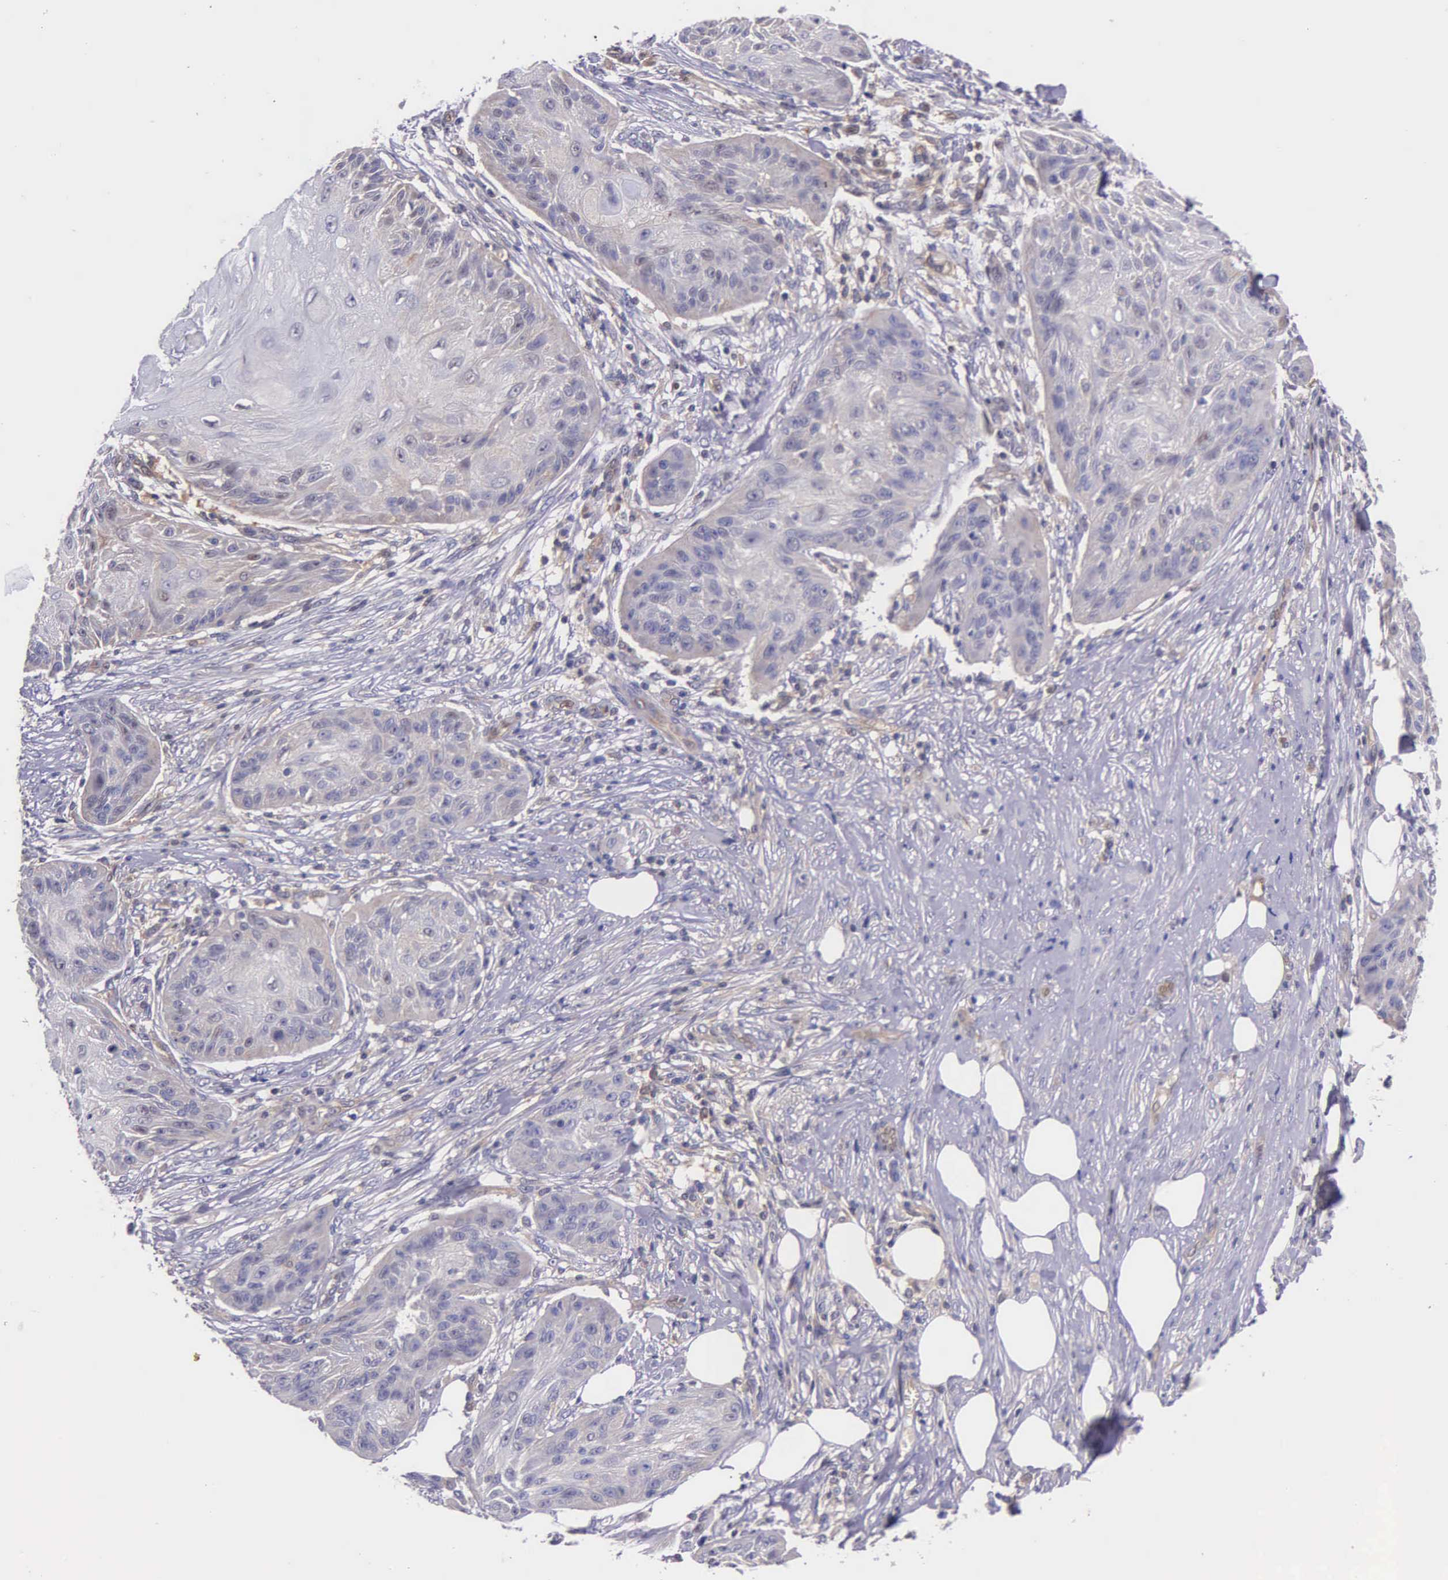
{"staining": {"intensity": "negative", "quantity": "none", "location": "none"}, "tissue": "skin cancer", "cell_type": "Tumor cells", "image_type": "cancer", "snomed": [{"axis": "morphology", "description": "Squamous cell carcinoma, NOS"}, {"axis": "topography", "description": "Skin"}], "caption": "Histopathology image shows no protein positivity in tumor cells of squamous cell carcinoma (skin) tissue. Nuclei are stained in blue.", "gene": "GMPR2", "patient": {"sex": "female", "age": 88}}